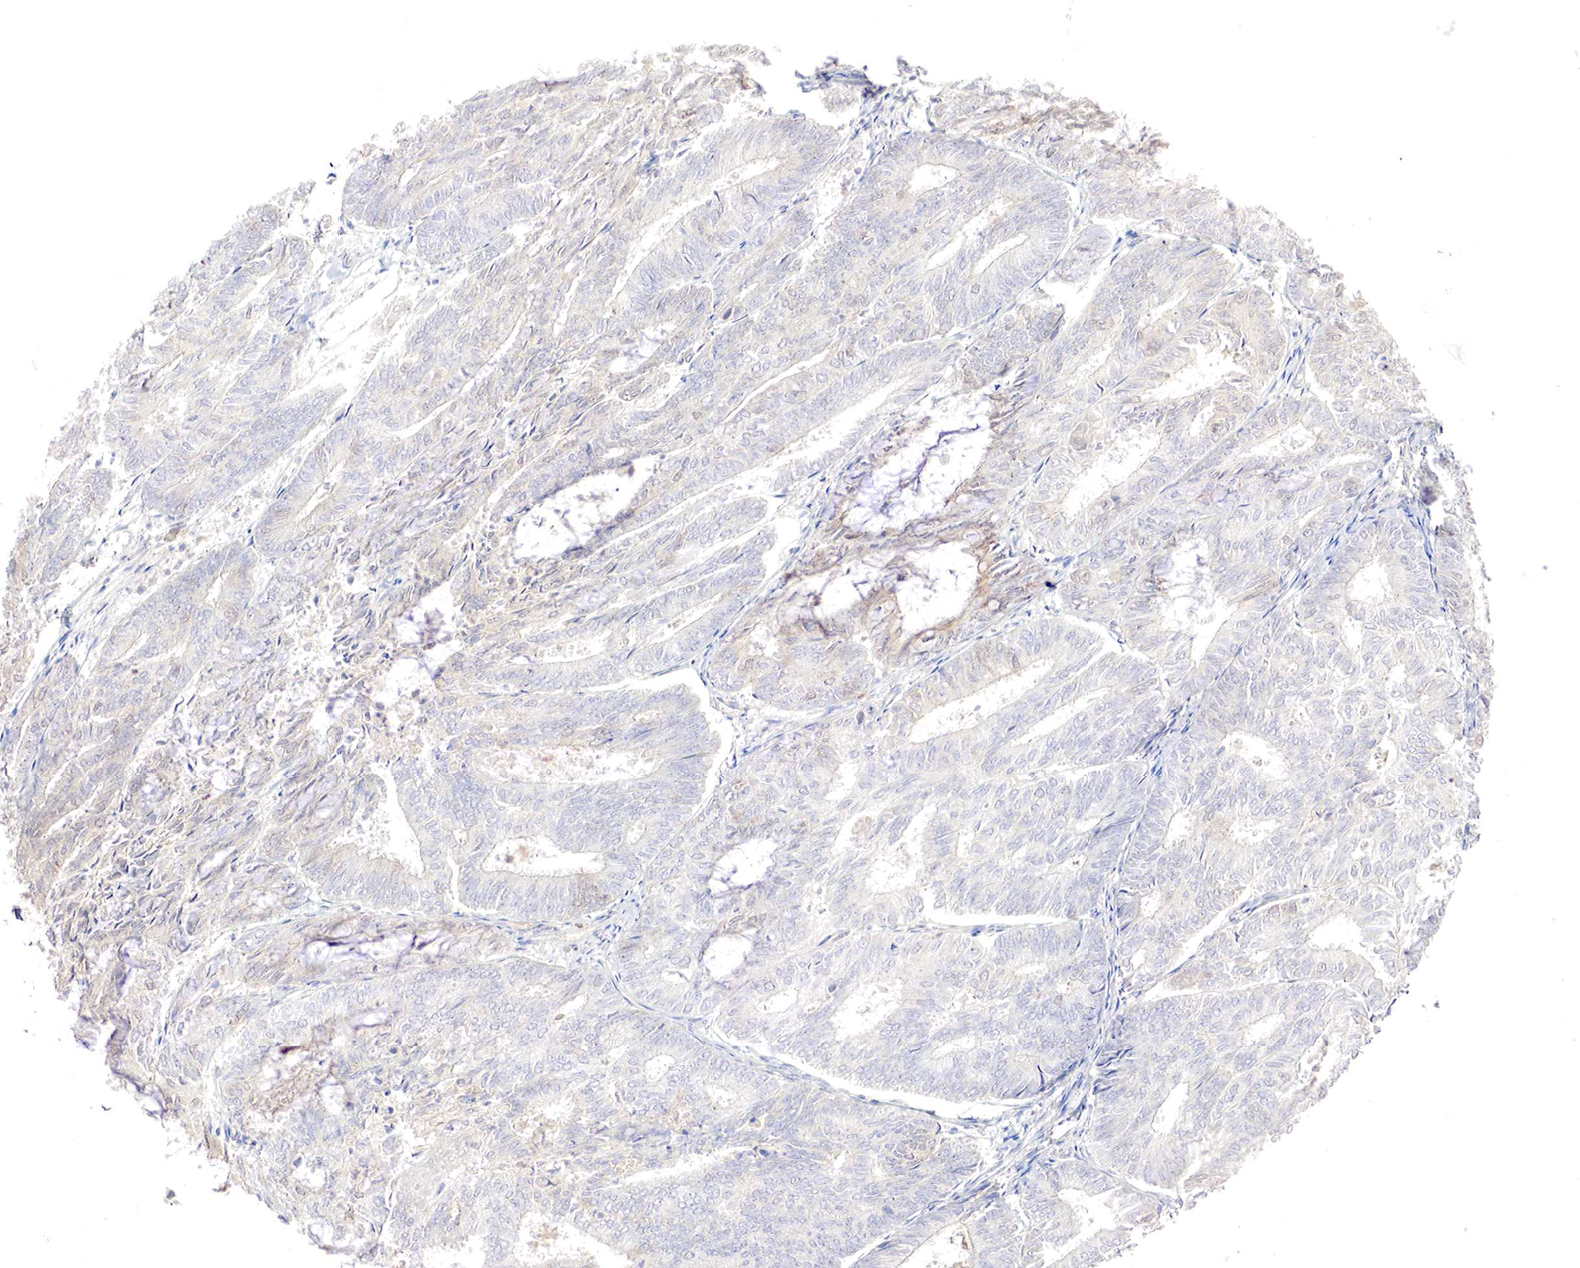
{"staining": {"intensity": "weak", "quantity": "<25%", "location": "cytoplasmic/membranous"}, "tissue": "endometrial cancer", "cell_type": "Tumor cells", "image_type": "cancer", "snomed": [{"axis": "morphology", "description": "Adenocarcinoma, NOS"}, {"axis": "topography", "description": "Endometrium"}], "caption": "This is an immunohistochemistry micrograph of human endometrial cancer. There is no positivity in tumor cells.", "gene": "GATA1", "patient": {"sex": "female", "age": 59}}